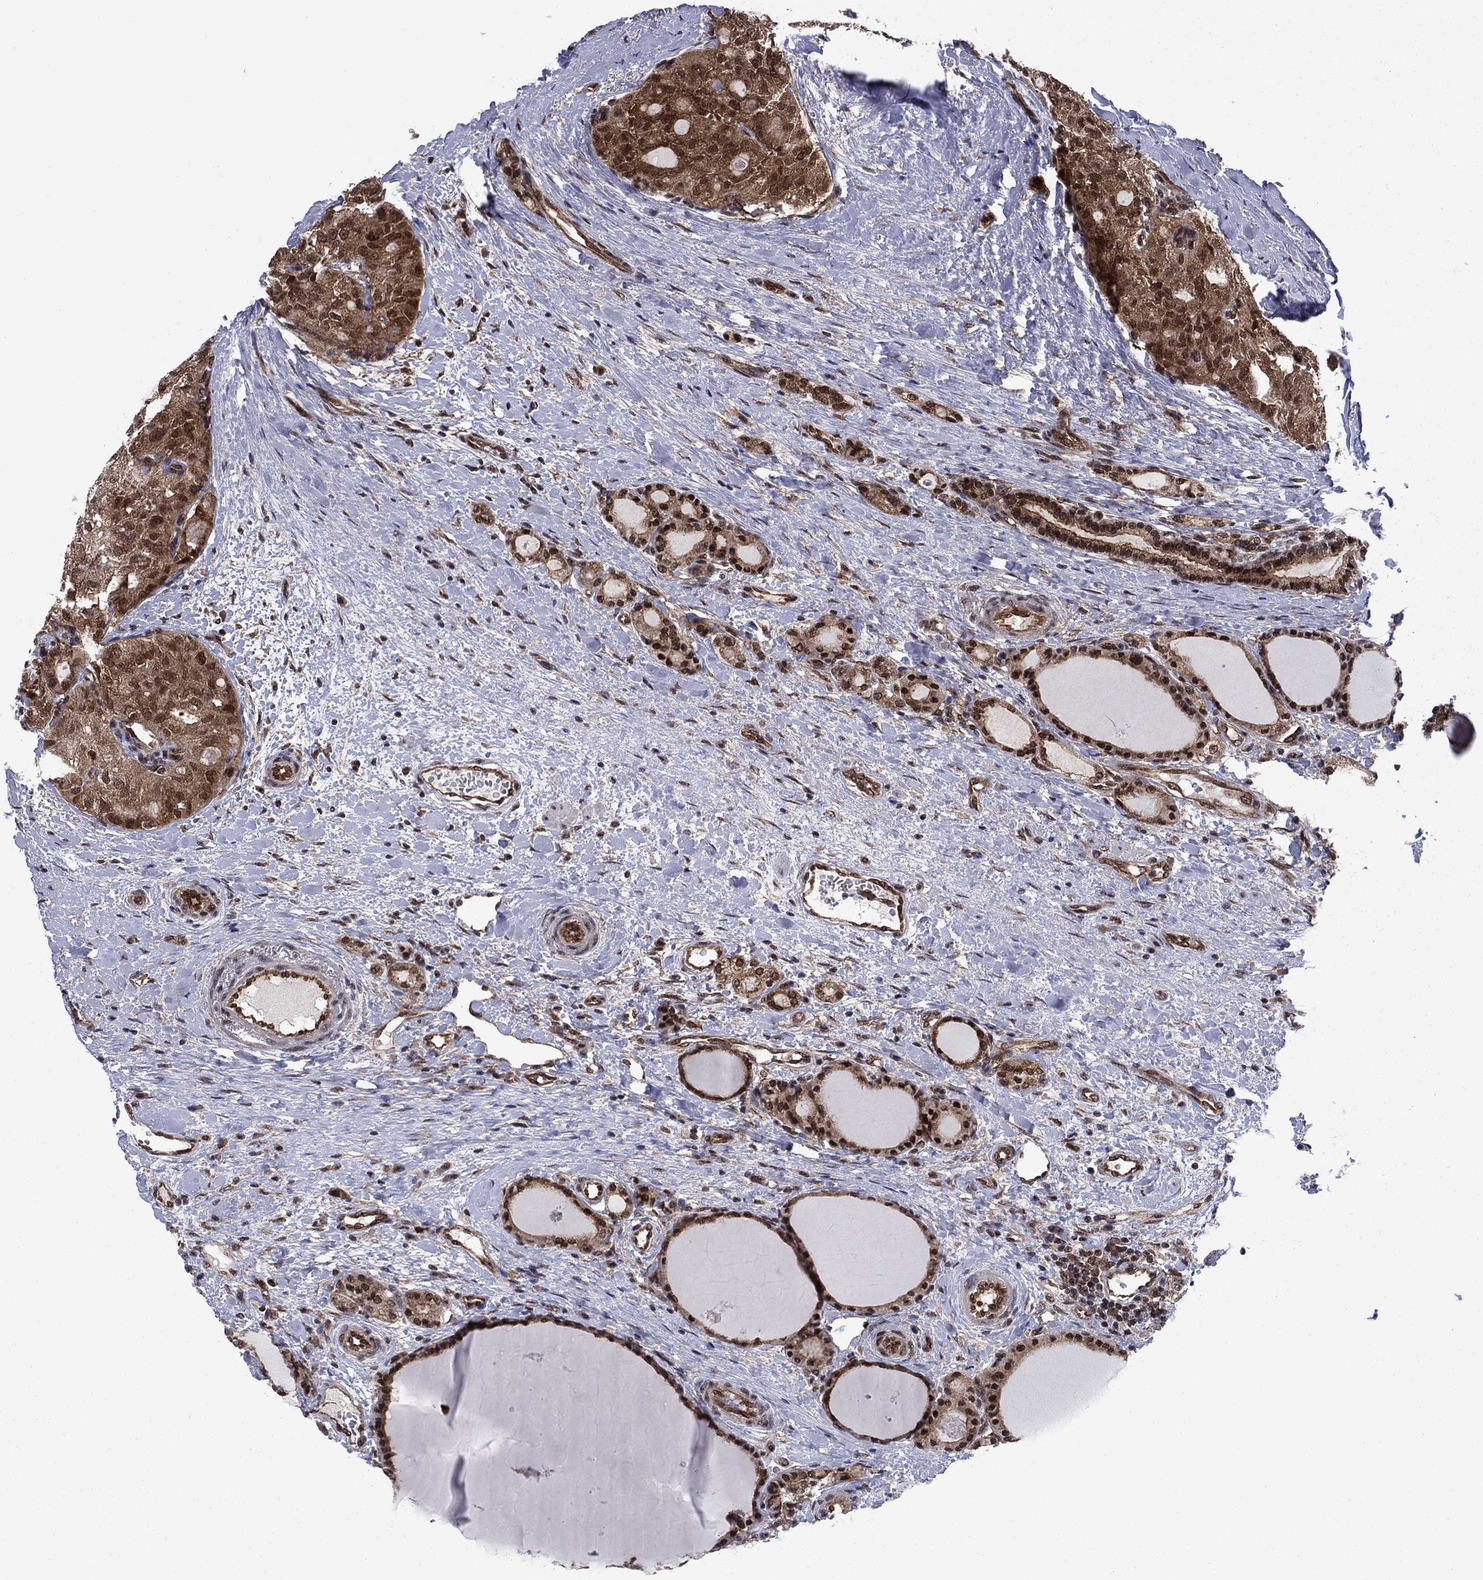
{"staining": {"intensity": "moderate", "quantity": ">75%", "location": "cytoplasmic/membranous,nuclear"}, "tissue": "thyroid cancer", "cell_type": "Tumor cells", "image_type": "cancer", "snomed": [{"axis": "morphology", "description": "Follicular adenoma carcinoma, NOS"}, {"axis": "topography", "description": "Thyroid gland"}], "caption": "Human thyroid follicular adenoma carcinoma stained with a protein marker reveals moderate staining in tumor cells.", "gene": "DNAJA1", "patient": {"sex": "male", "age": 75}}